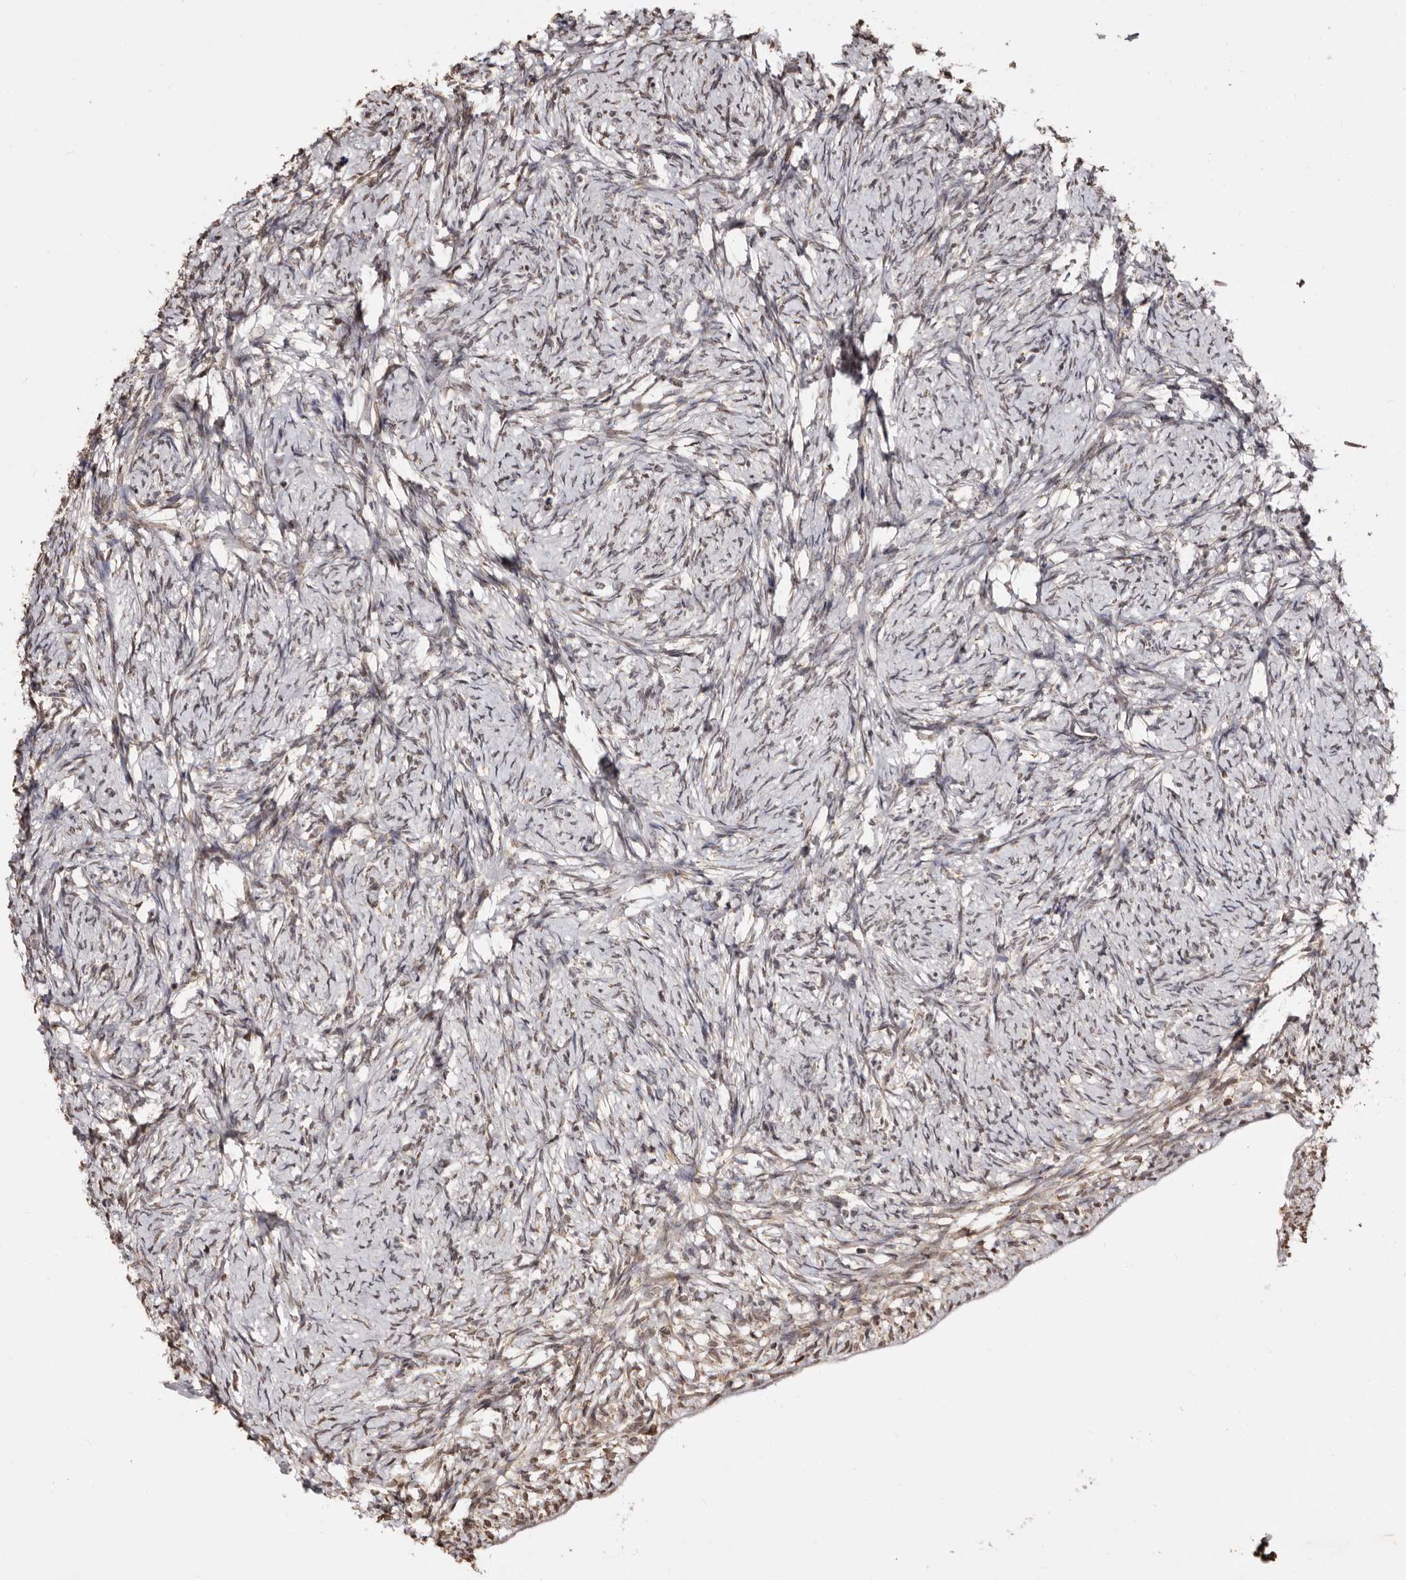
{"staining": {"intensity": "negative", "quantity": "none", "location": "none"}, "tissue": "ovary", "cell_type": "Ovarian stroma cells", "image_type": "normal", "snomed": [{"axis": "morphology", "description": "Normal tissue, NOS"}, {"axis": "topography", "description": "Ovary"}], "caption": "Ovary was stained to show a protein in brown. There is no significant expression in ovarian stroma cells. Nuclei are stained in blue.", "gene": "CCDC190", "patient": {"sex": "female", "age": 34}}